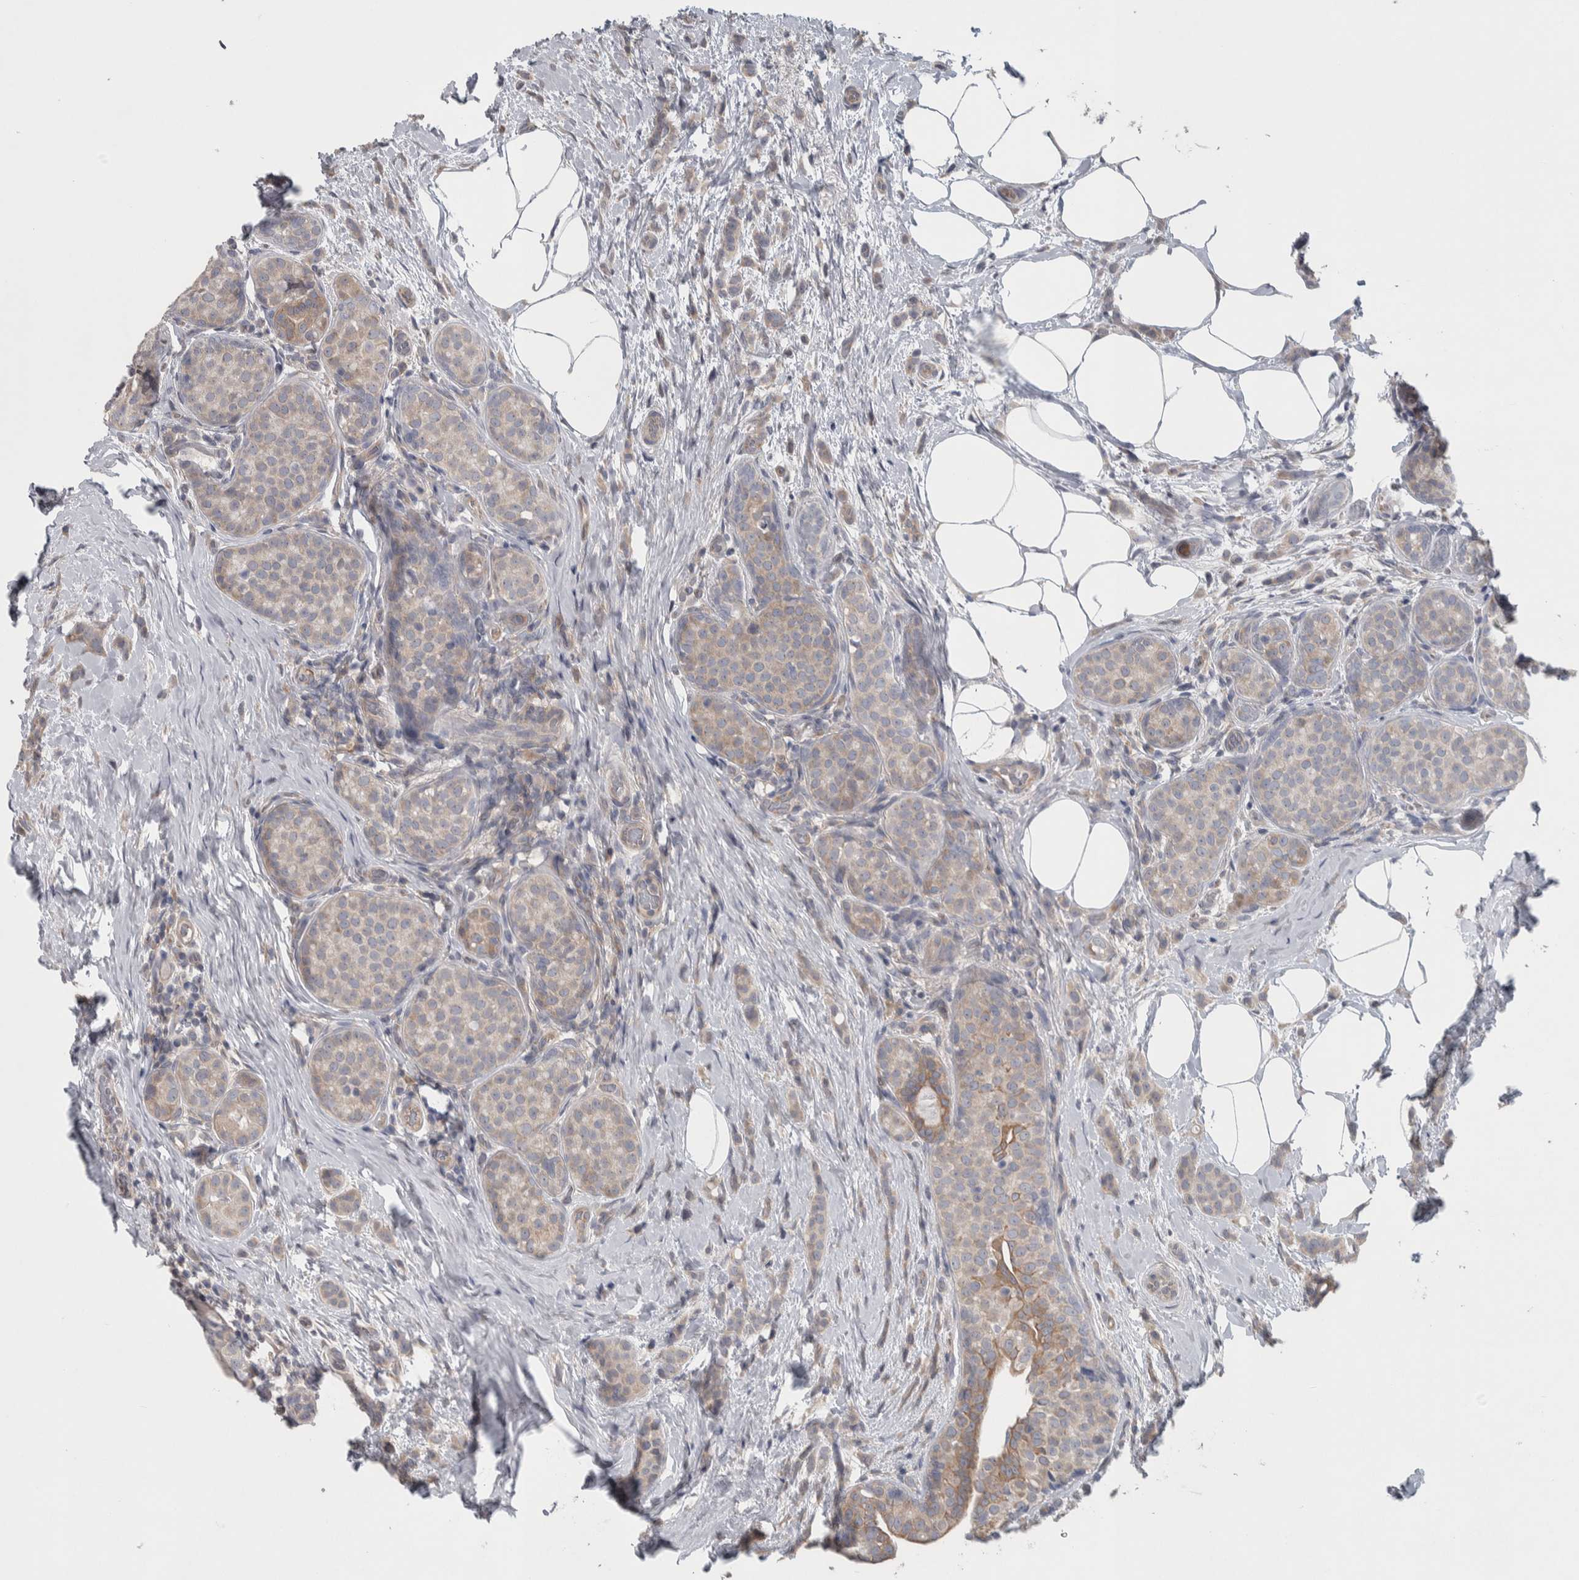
{"staining": {"intensity": "weak", "quantity": "25%-75%", "location": "cytoplasmic/membranous"}, "tissue": "breast cancer", "cell_type": "Tumor cells", "image_type": "cancer", "snomed": [{"axis": "morphology", "description": "Lobular carcinoma, in situ"}, {"axis": "morphology", "description": "Lobular carcinoma"}, {"axis": "topography", "description": "Breast"}], "caption": "Breast lobular carcinoma stained for a protein (brown) displays weak cytoplasmic/membranous positive expression in about 25%-75% of tumor cells.", "gene": "SRP68", "patient": {"sex": "female", "age": 41}}